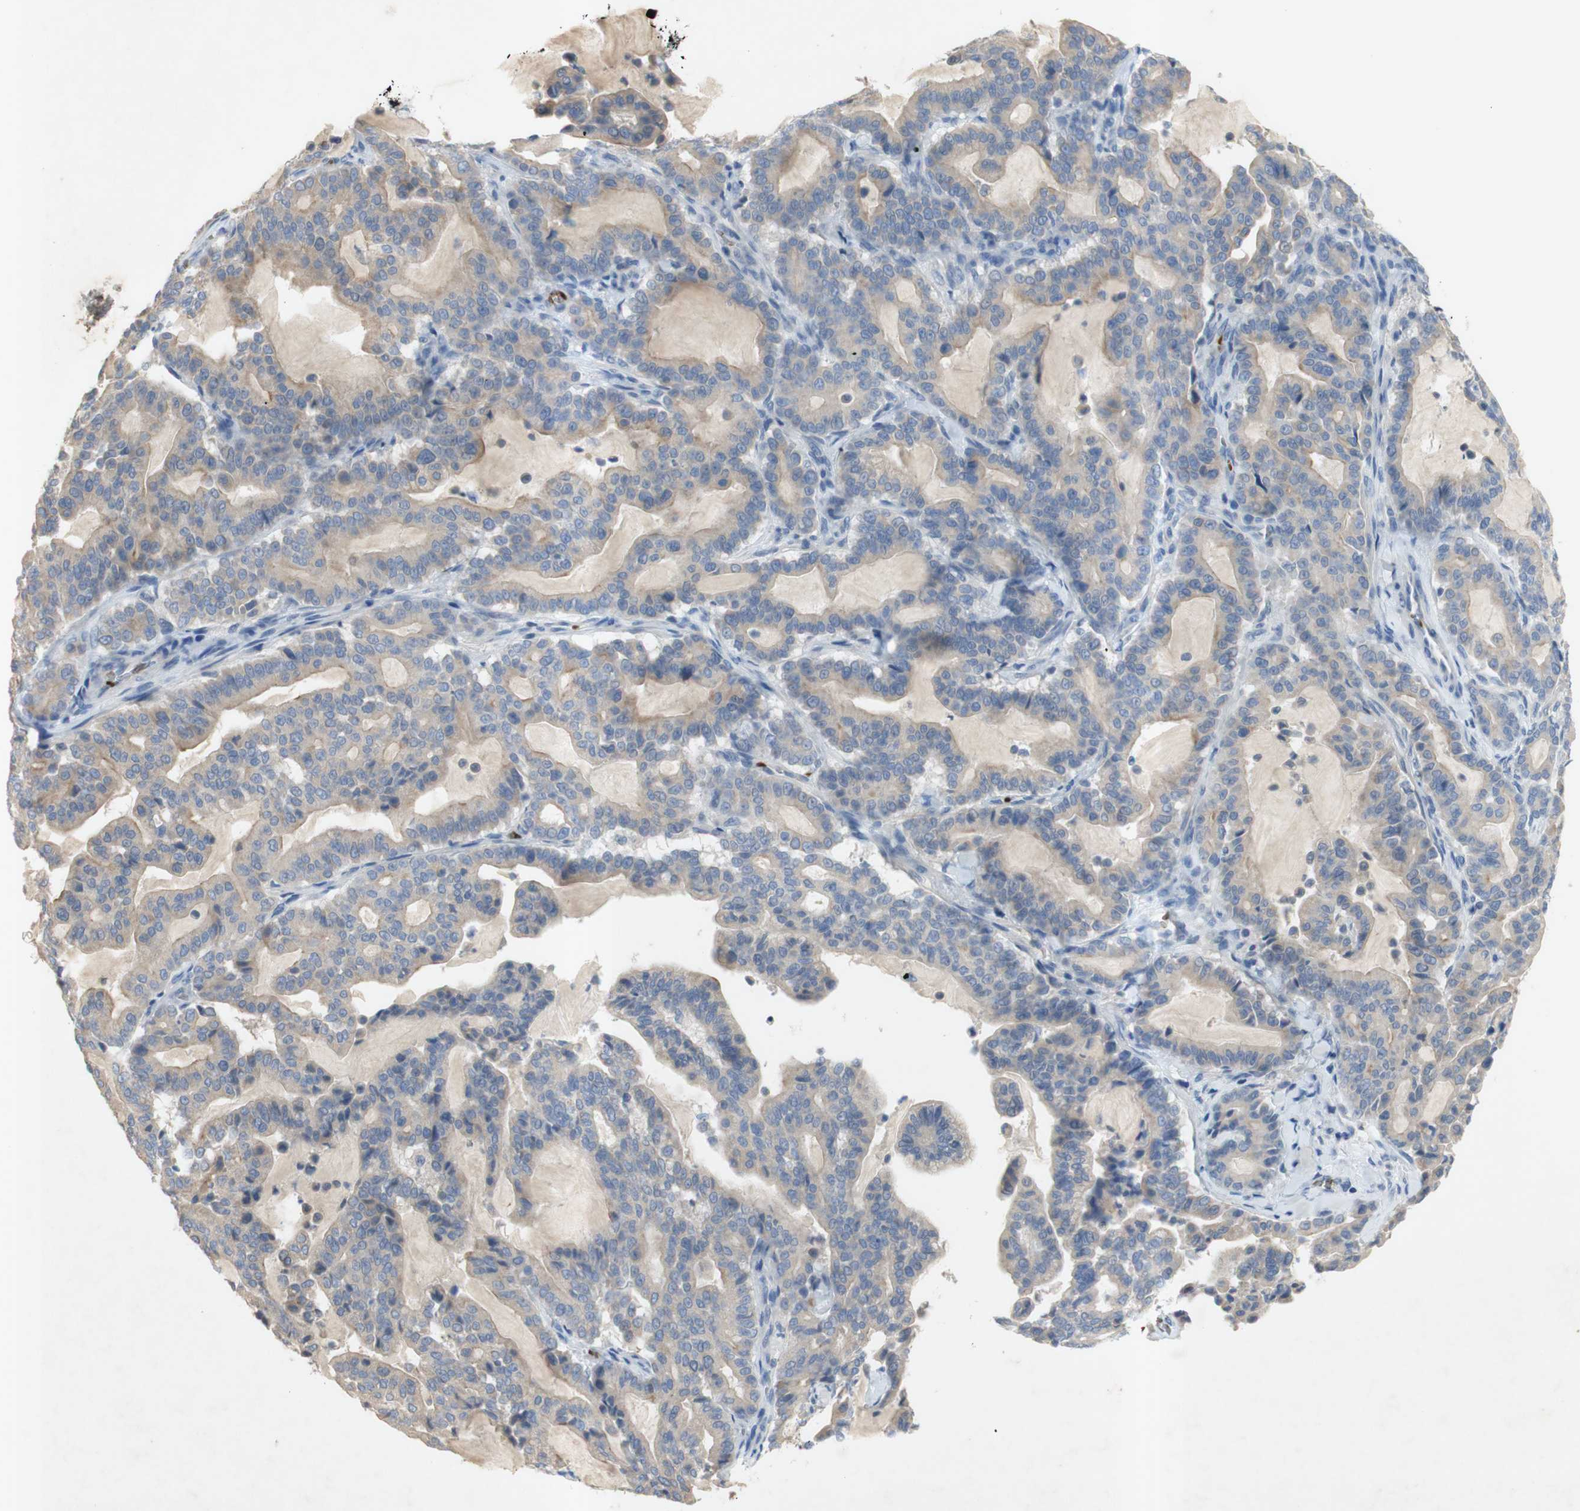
{"staining": {"intensity": "weak", "quantity": "25%-75%", "location": "cytoplasmic/membranous"}, "tissue": "pancreatic cancer", "cell_type": "Tumor cells", "image_type": "cancer", "snomed": [{"axis": "morphology", "description": "Adenocarcinoma, NOS"}, {"axis": "topography", "description": "Pancreas"}], "caption": "The photomicrograph displays staining of pancreatic adenocarcinoma, revealing weak cytoplasmic/membranous protein staining (brown color) within tumor cells. (Stains: DAB in brown, nuclei in blue, Microscopy: brightfield microscopy at high magnification).", "gene": "EPO", "patient": {"sex": "male", "age": 63}}